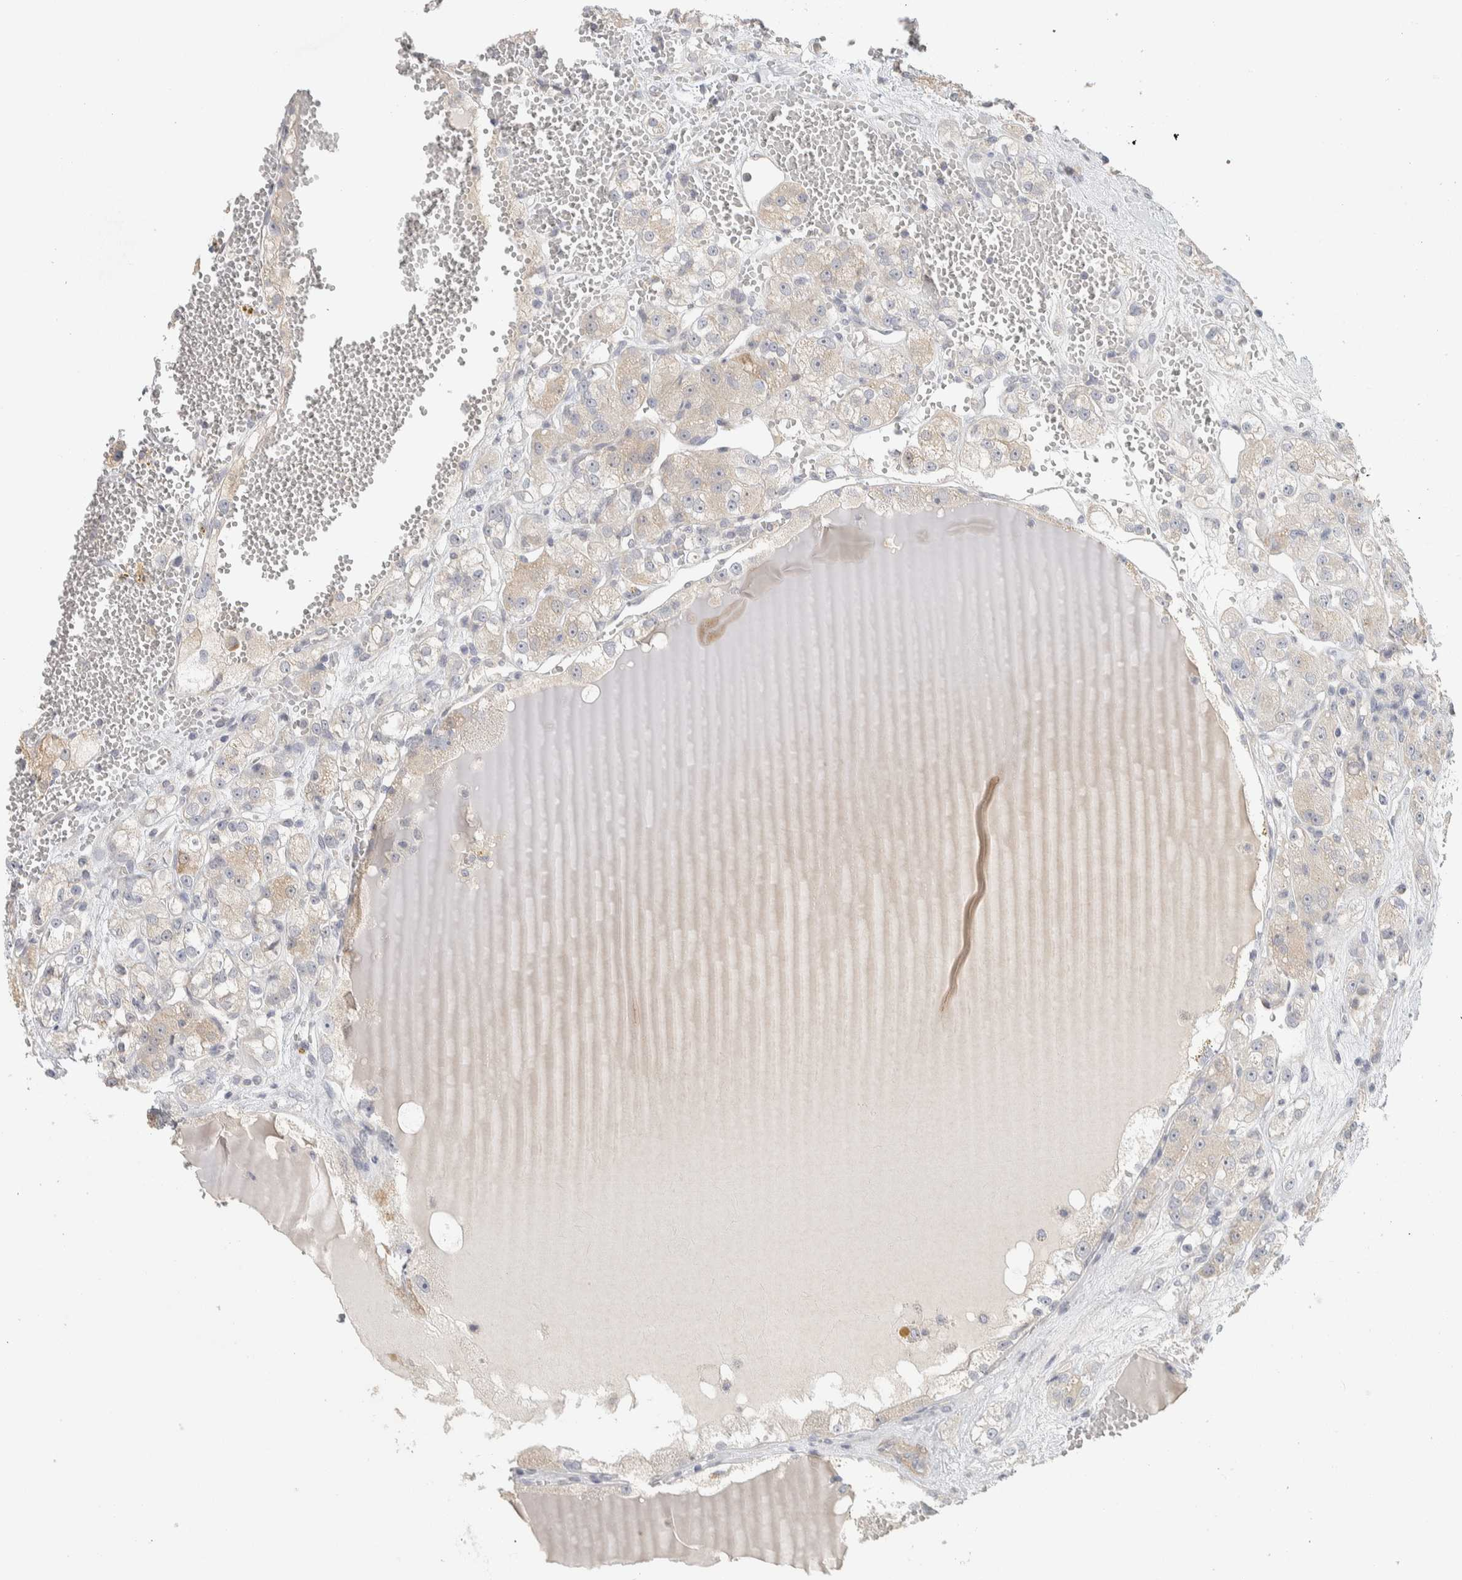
{"staining": {"intensity": "negative", "quantity": "none", "location": "none"}, "tissue": "renal cancer", "cell_type": "Tumor cells", "image_type": "cancer", "snomed": [{"axis": "morphology", "description": "Normal tissue, NOS"}, {"axis": "morphology", "description": "Adenocarcinoma, NOS"}, {"axis": "topography", "description": "Kidney"}], "caption": "Immunohistochemistry (IHC) photomicrograph of neoplastic tissue: human renal adenocarcinoma stained with DAB demonstrates no significant protein expression in tumor cells.", "gene": "DCXR", "patient": {"sex": "male", "age": 61}}